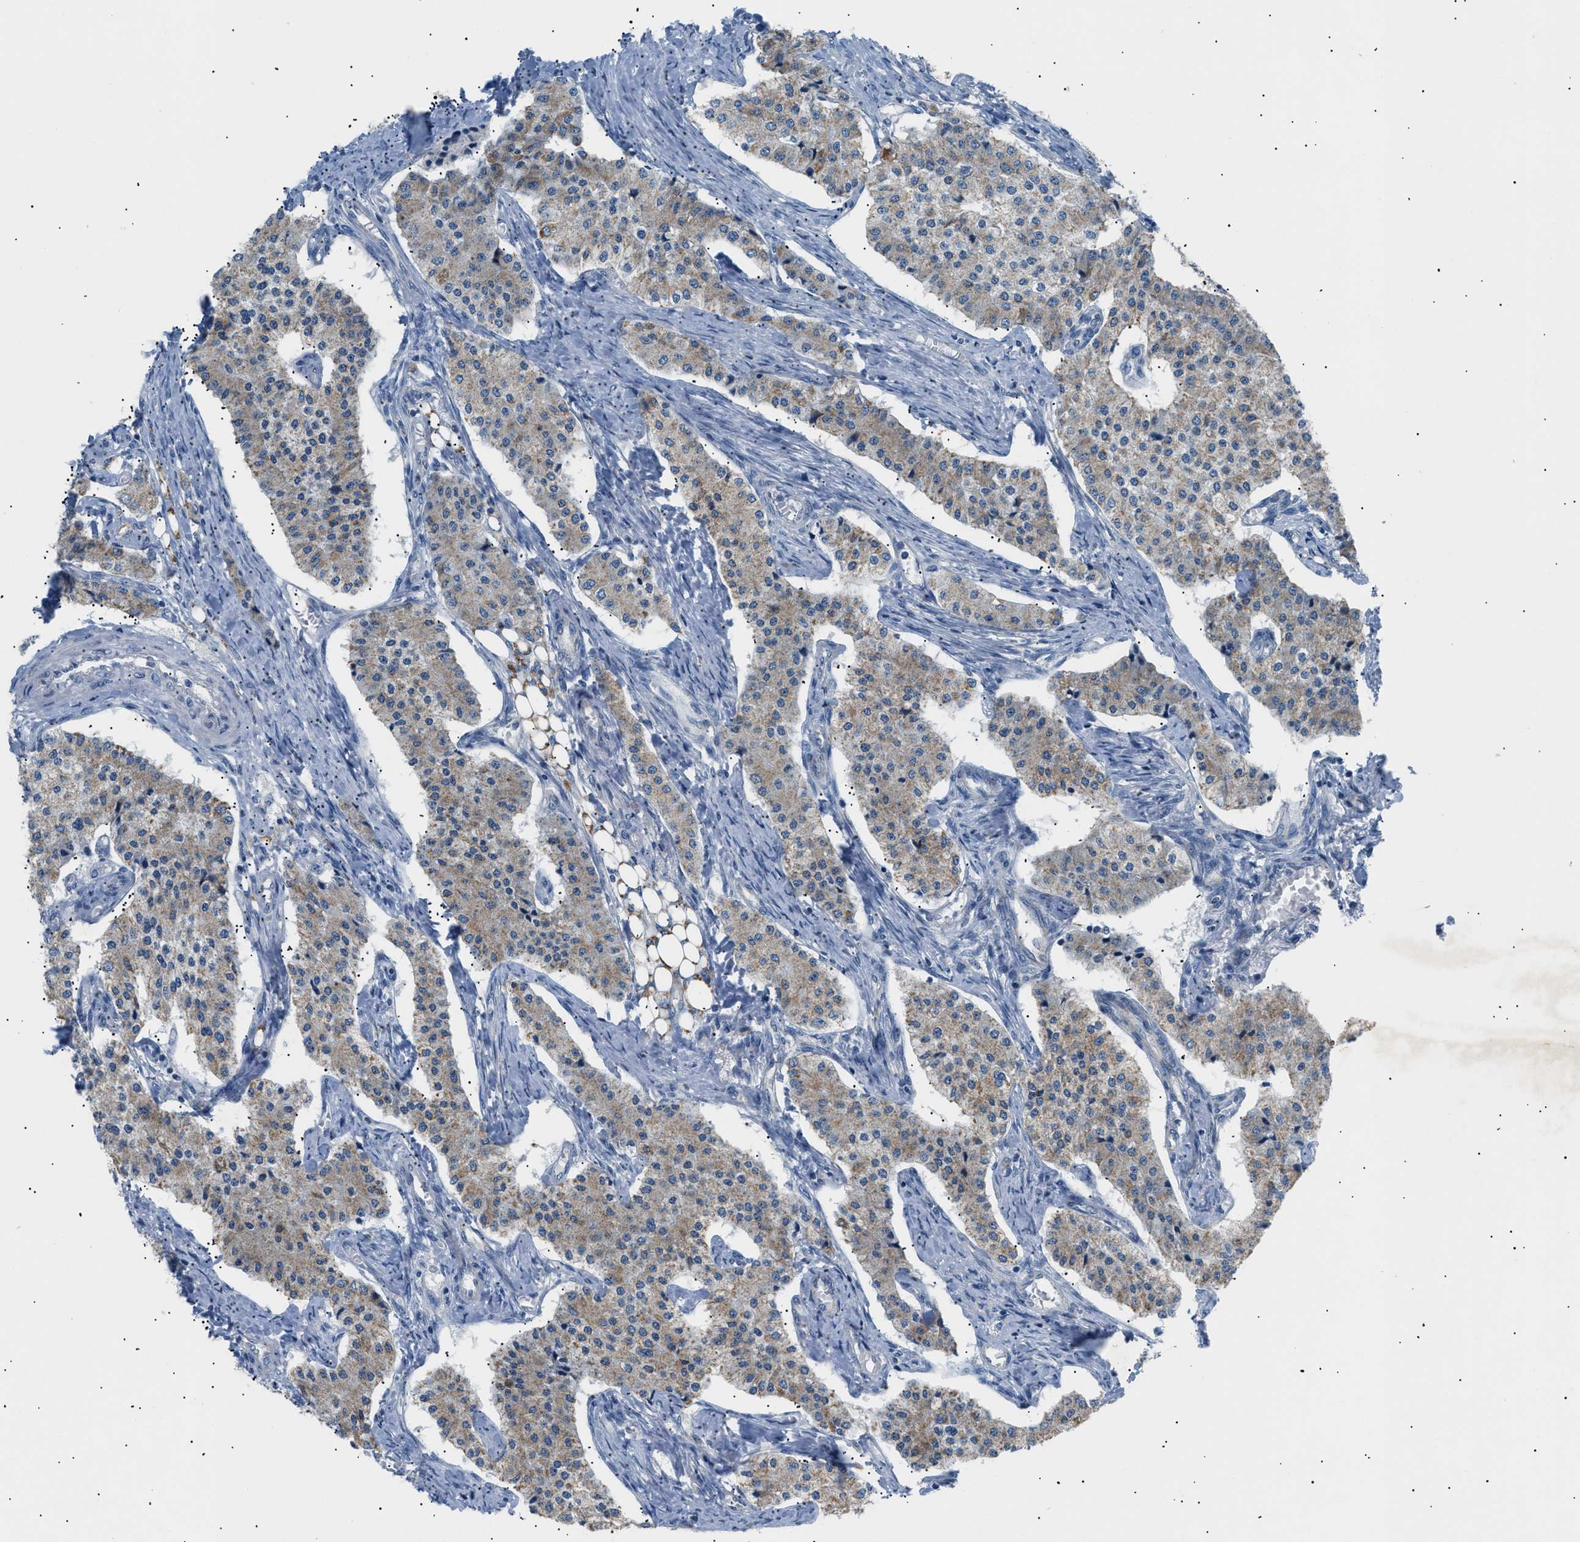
{"staining": {"intensity": "weak", "quantity": ">75%", "location": "cytoplasmic/membranous"}, "tissue": "carcinoid", "cell_type": "Tumor cells", "image_type": "cancer", "snomed": [{"axis": "morphology", "description": "Carcinoid, malignant, NOS"}, {"axis": "topography", "description": "Colon"}], "caption": "Tumor cells demonstrate weak cytoplasmic/membranous expression in about >75% of cells in carcinoid.", "gene": "ILDR1", "patient": {"sex": "female", "age": 52}}